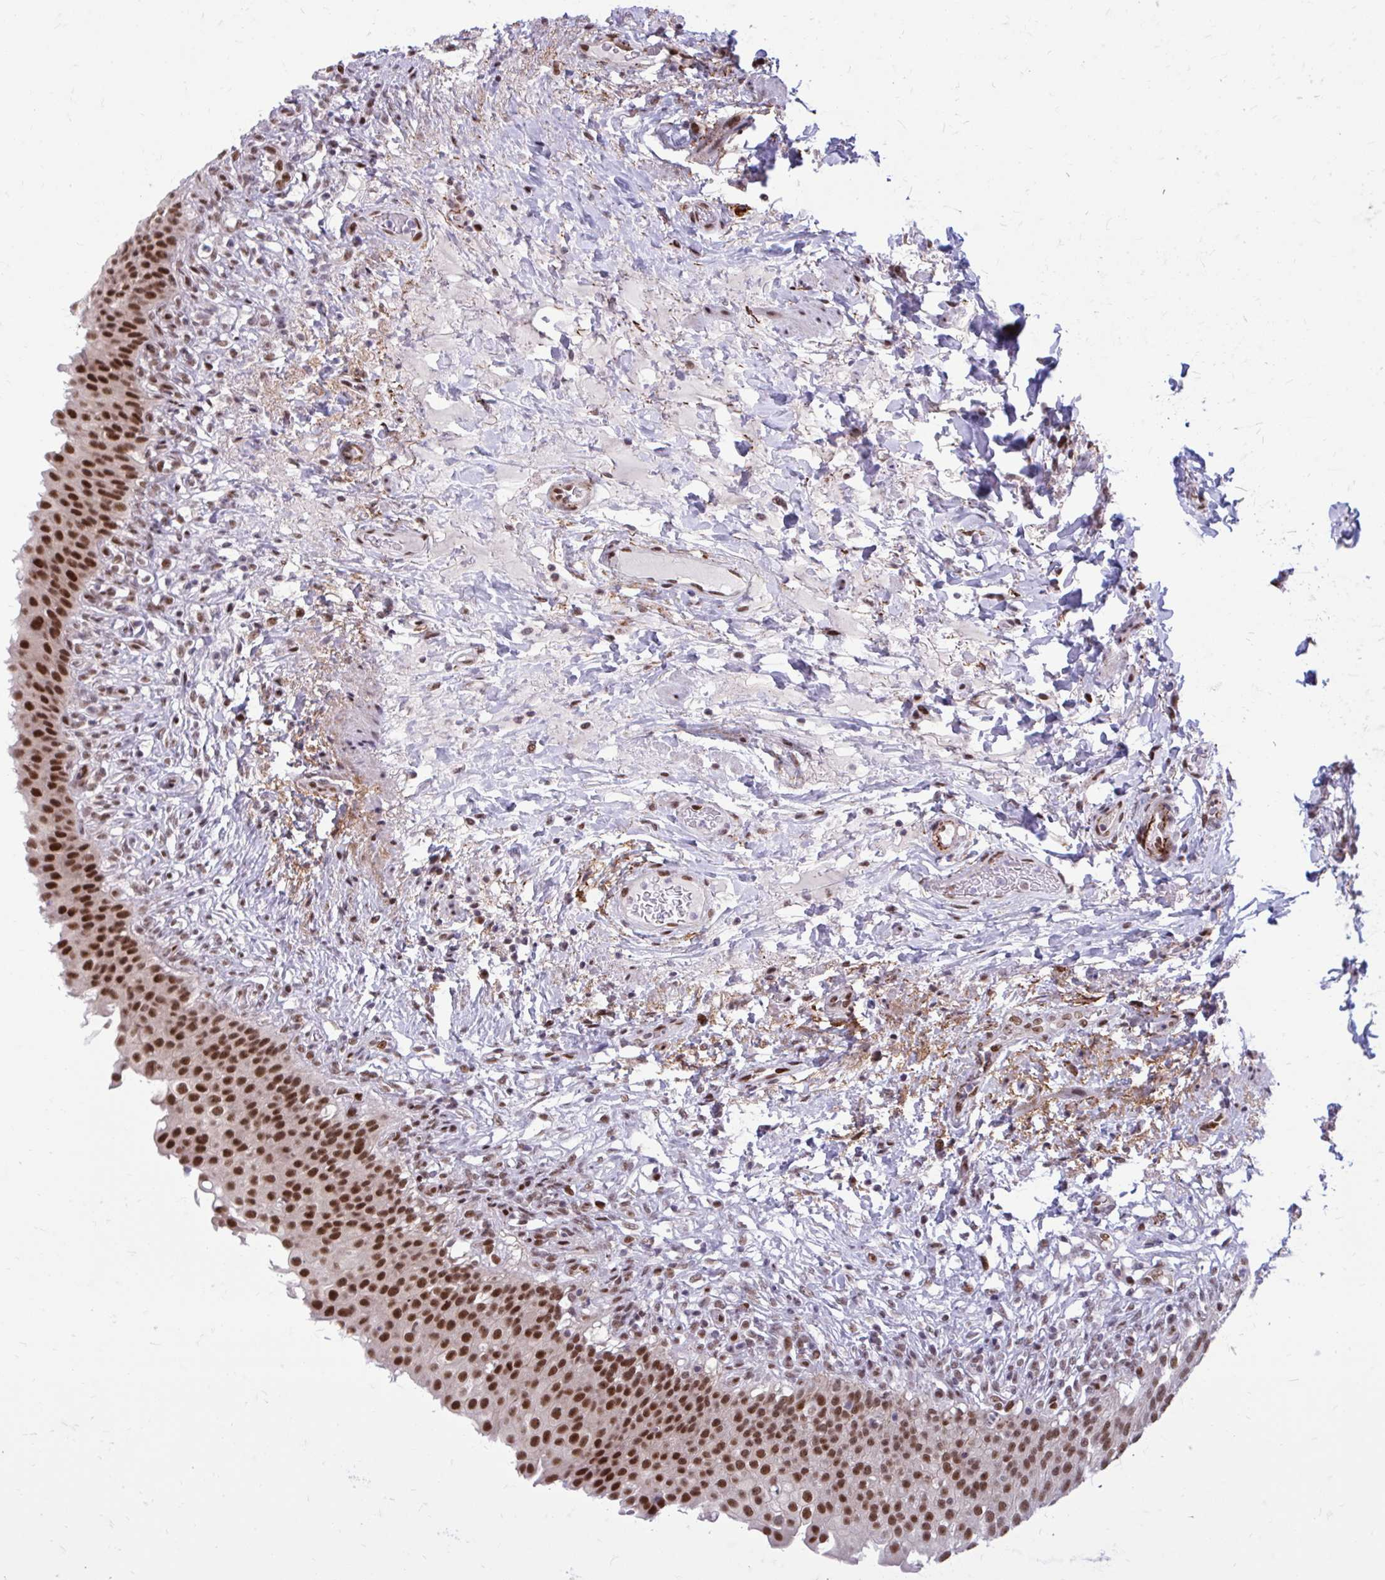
{"staining": {"intensity": "strong", "quantity": ">75%", "location": "nuclear"}, "tissue": "urinary bladder", "cell_type": "Urothelial cells", "image_type": "normal", "snomed": [{"axis": "morphology", "description": "Normal tissue, NOS"}, {"axis": "topography", "description": "Urinary bladder"}, {"axis": "topography", "description": "Peripheral nerve tissue"}], "caption": "This is a histology image of IHC staining of benign urinary bladder, which shows strong positivity in the nuclear of urothelial cells.", "gene": "PSME4", "patient": {"sex": "female", "age": 60}}